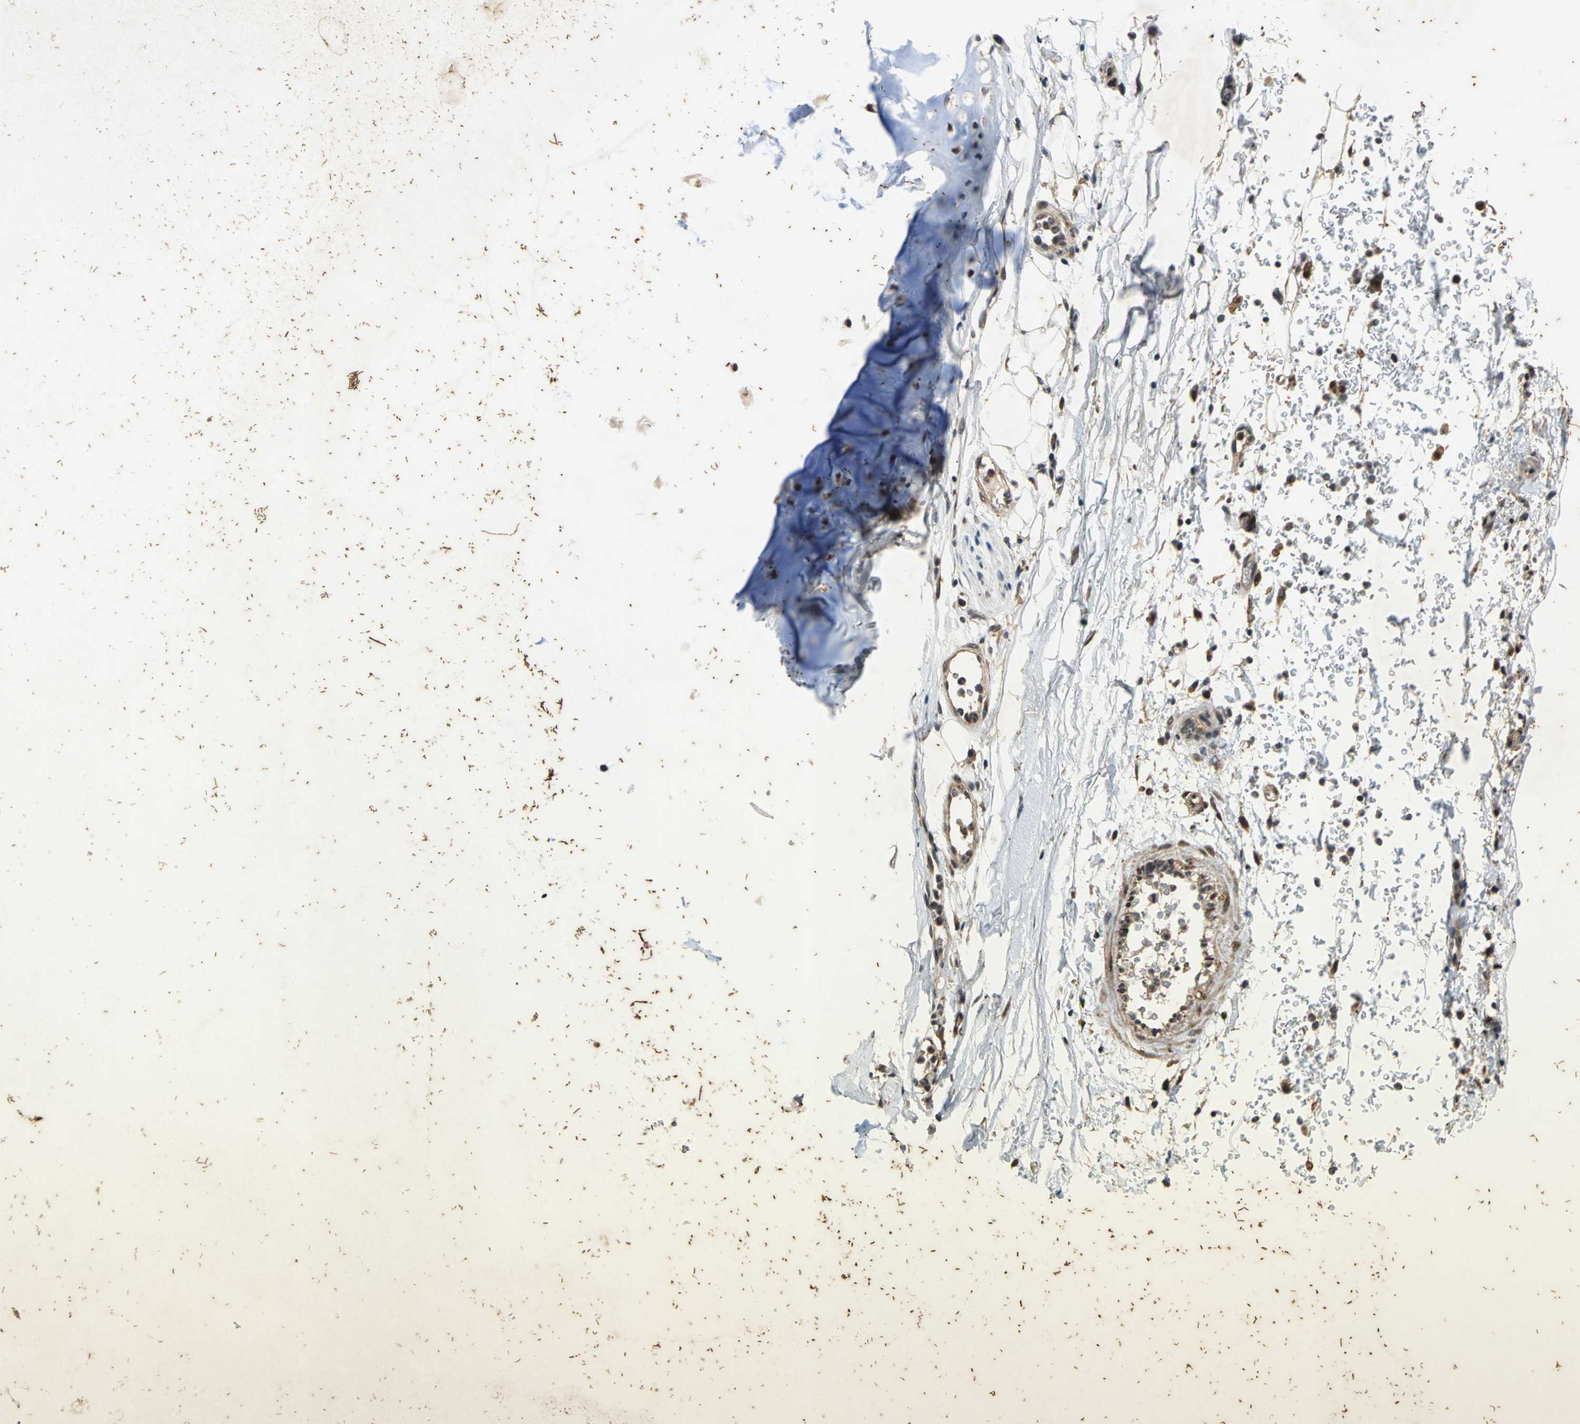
{"staining": {"intensity": "weak", "quantity": ">75%", "location": "cytoplasmic/membranous,nuclear"}, "tissue": "adipose tissue", "cell_type": "Adipocytes", "image_type": "normal", "snomed": [{"axis": "morphology", "description": "Normal tissue, NOS"}, {"axis": "topography", "description": "Cartilage tissue"}, {"axis": "topography", "description": "Bronchus"}], "caption": "A high-resolution histopathology image shows immunohistochemistry staining of benign adipose tissue, which reveals weak cytoplasmic/membranous,nuclear expression in approximately >75% of adipocytes. The protein is stained brown, and the nuclei are stained in blue (DAB IHC with brightfield microscopy, high magnification).", "gene": "NOTCH3", "patient": {"sex": "female", "age": 73}}